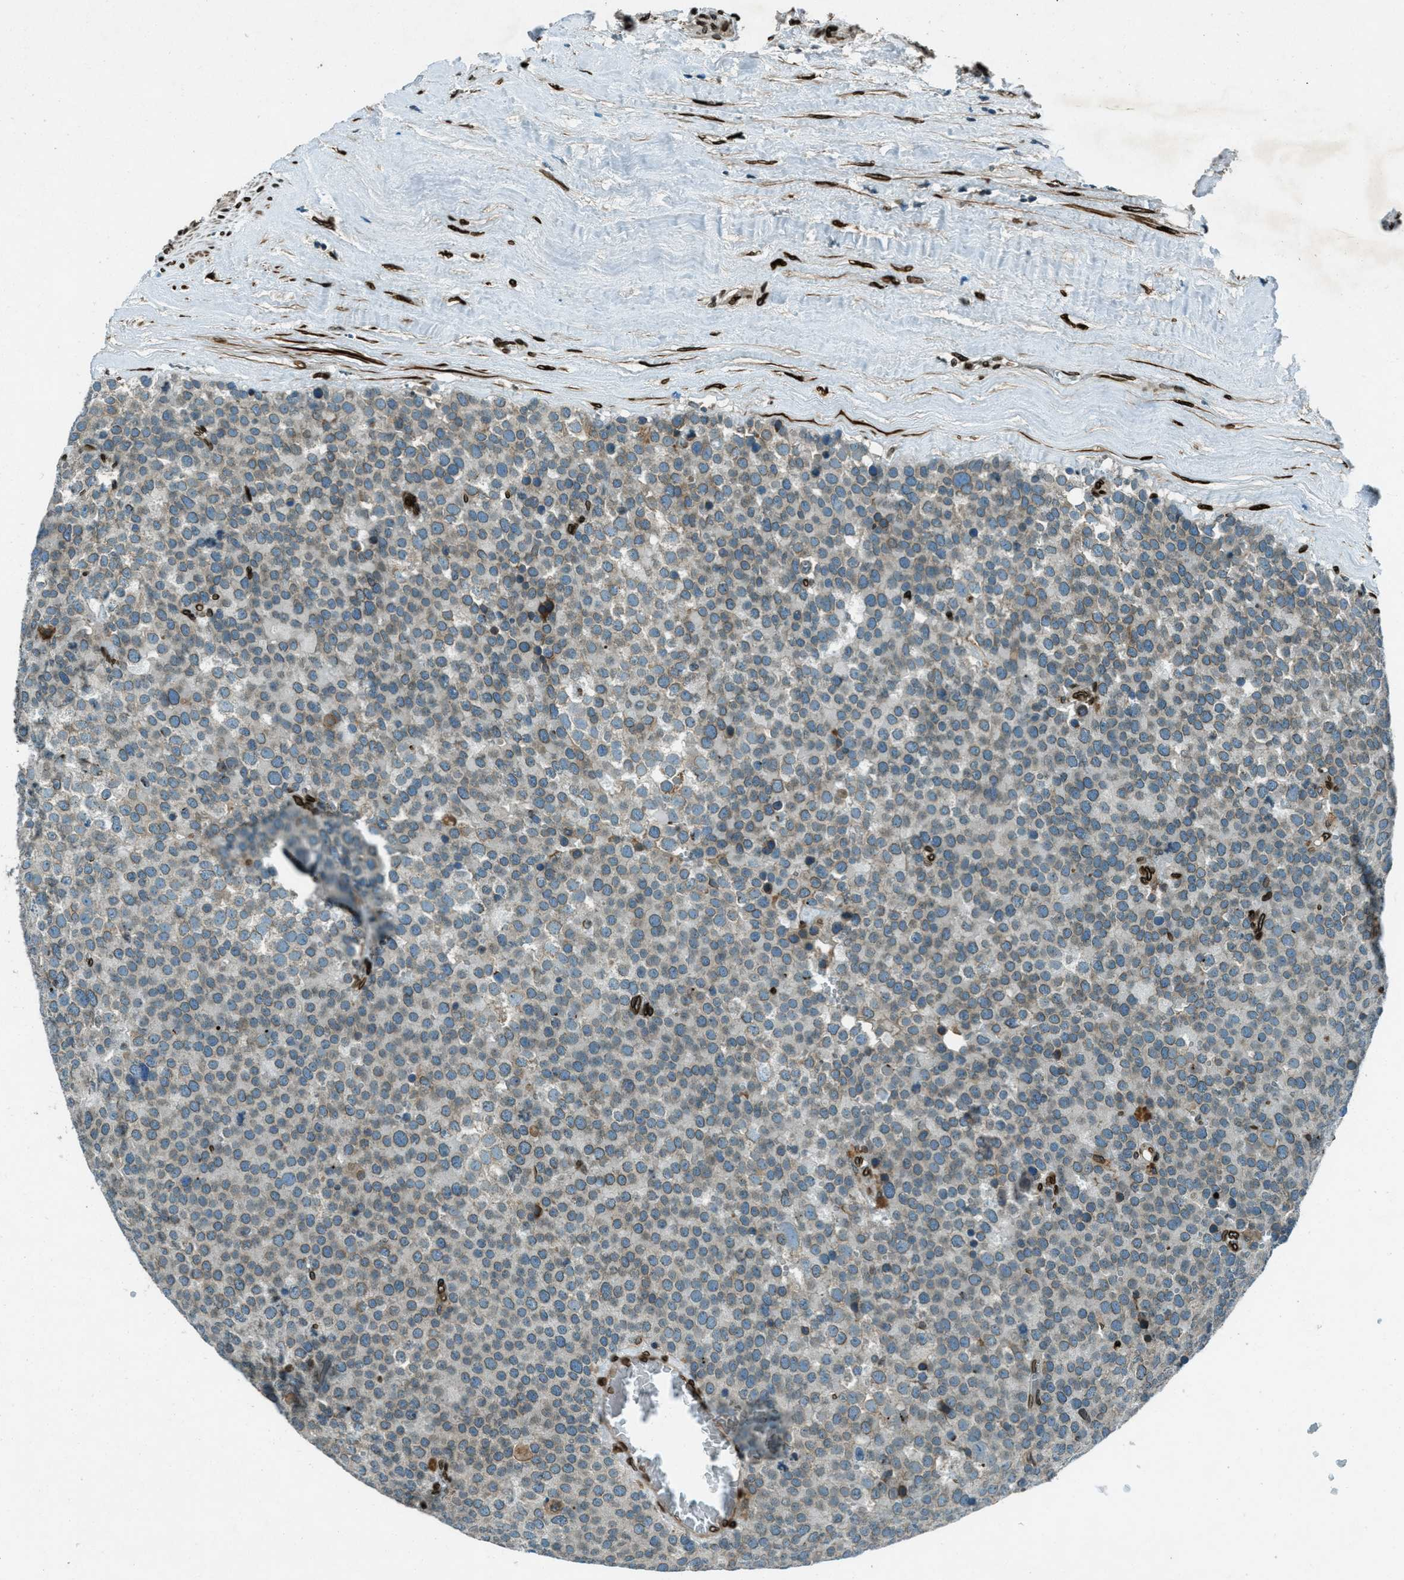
{"staining": {"intensity": "moderate", "quantity": "25%-75%", "location": "cytoplasmic/membranous,nuclear"}, "tissue": "testis cancer", "cell_type": "Tumor cells", "image_type": "cancer", "snomed": [{"axis": "morphology", "description": "Normal tissue, NOS"}, {"axis": "morphology", "description": "Seminoma, NOS"}, {"axis": "topography", "description": "Testis"}], "caption": "Moderate cytoplasmic/membranous and nuclear staining is identified in about 25%-75% of tumor cells in testis cancer. The staining was performed using DAB (3,3'-diaminobenzidine), with brown indicating positive protein expression. Nuclei are stained blue with hematoxylin.", "gene": "LEMD2", "patient": {"sex": "male", "age": 71}}